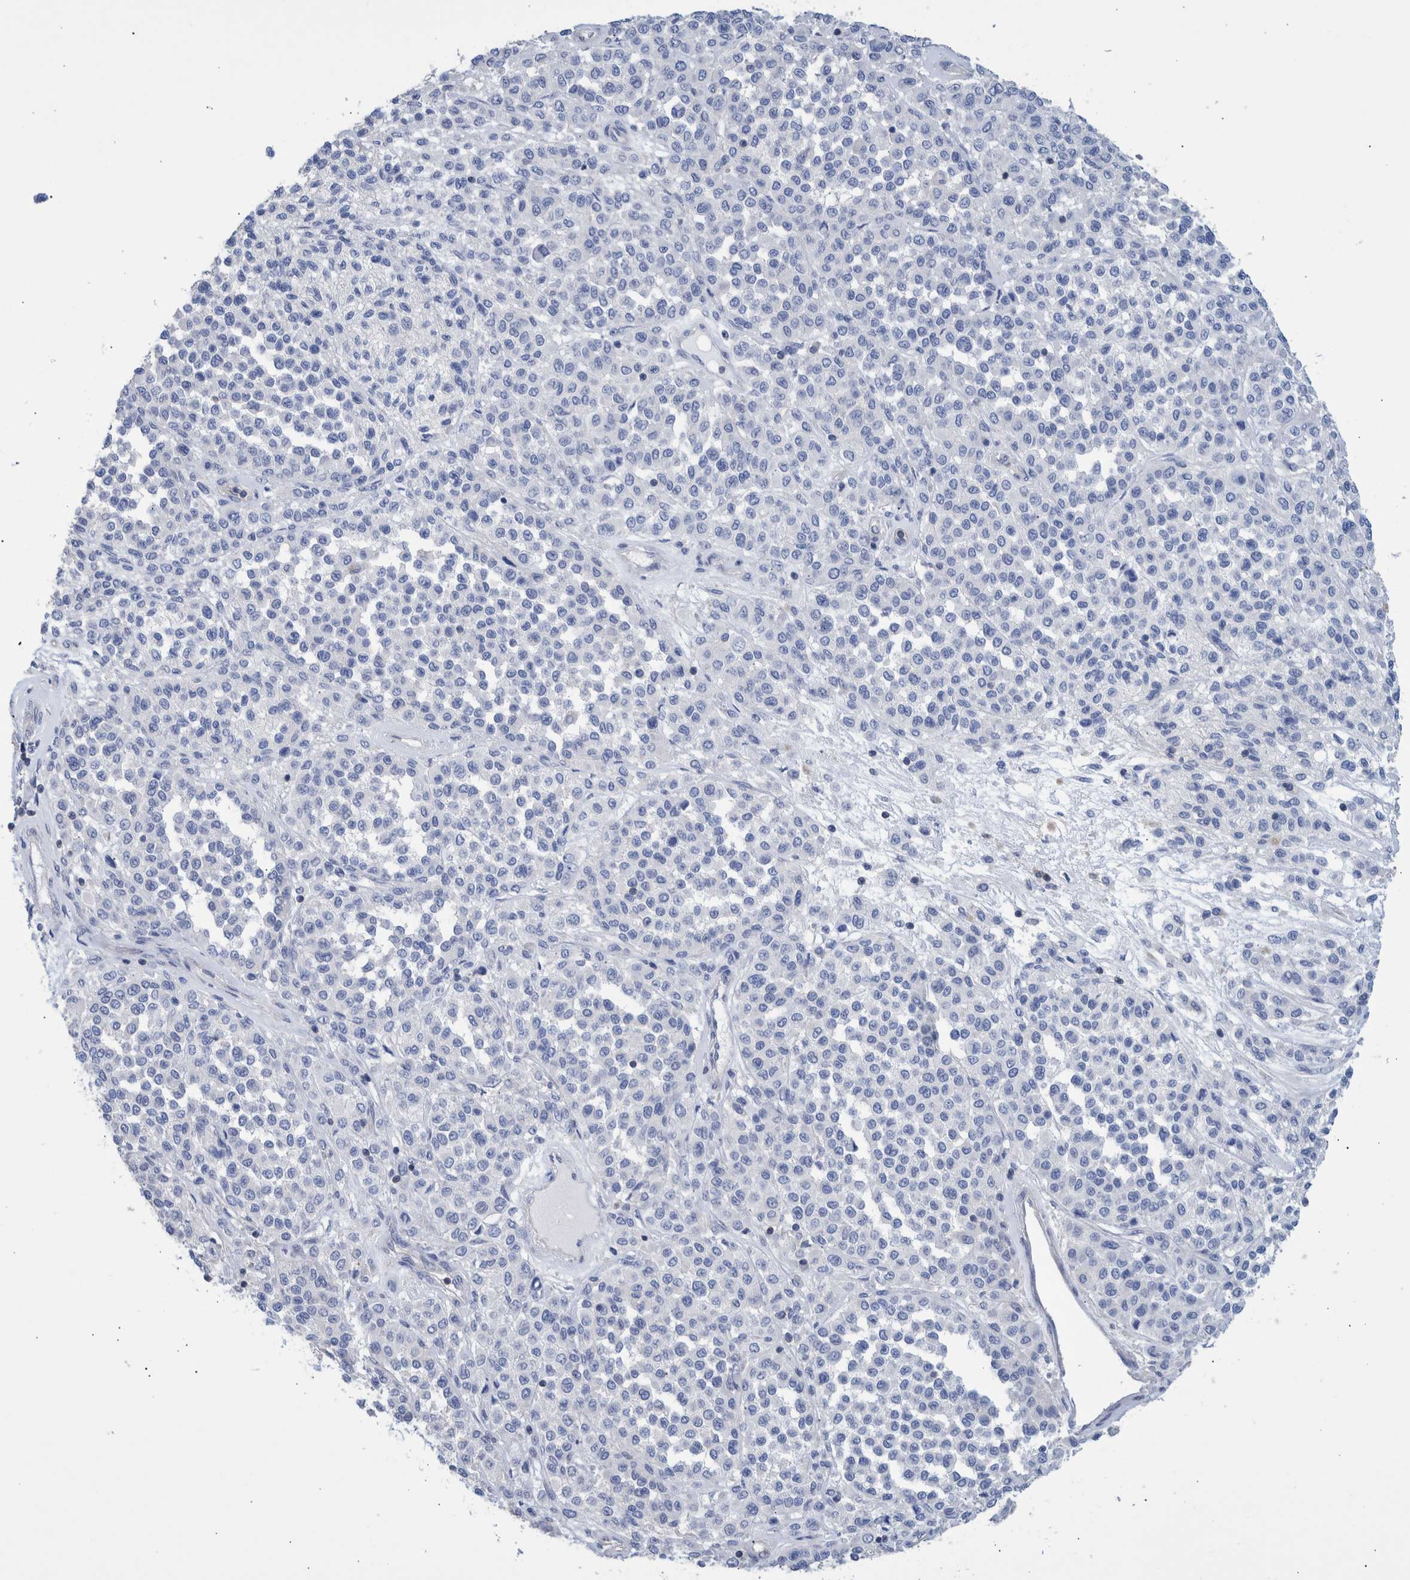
{"staining": {"intensity": "negative", "quantity": "none", "location": "none"}, "tissue": "melanoma", "cell_type": "Tumor cells", "image_type": "cancer", "snomed": [{"axis": "morphology", "description": "Malignant melanoma, Metastatic site"}, {"axis": "topography", "description": "Pancreas"}], "caption": "High magnification brightfield microscopy of melanoma stained with DAB (brown) and counterstained with hematoxylin (blue): tumor cells show no significant expression.", "gene": "PPP3CC", "patient": {"sex": "female", "age": 30}}